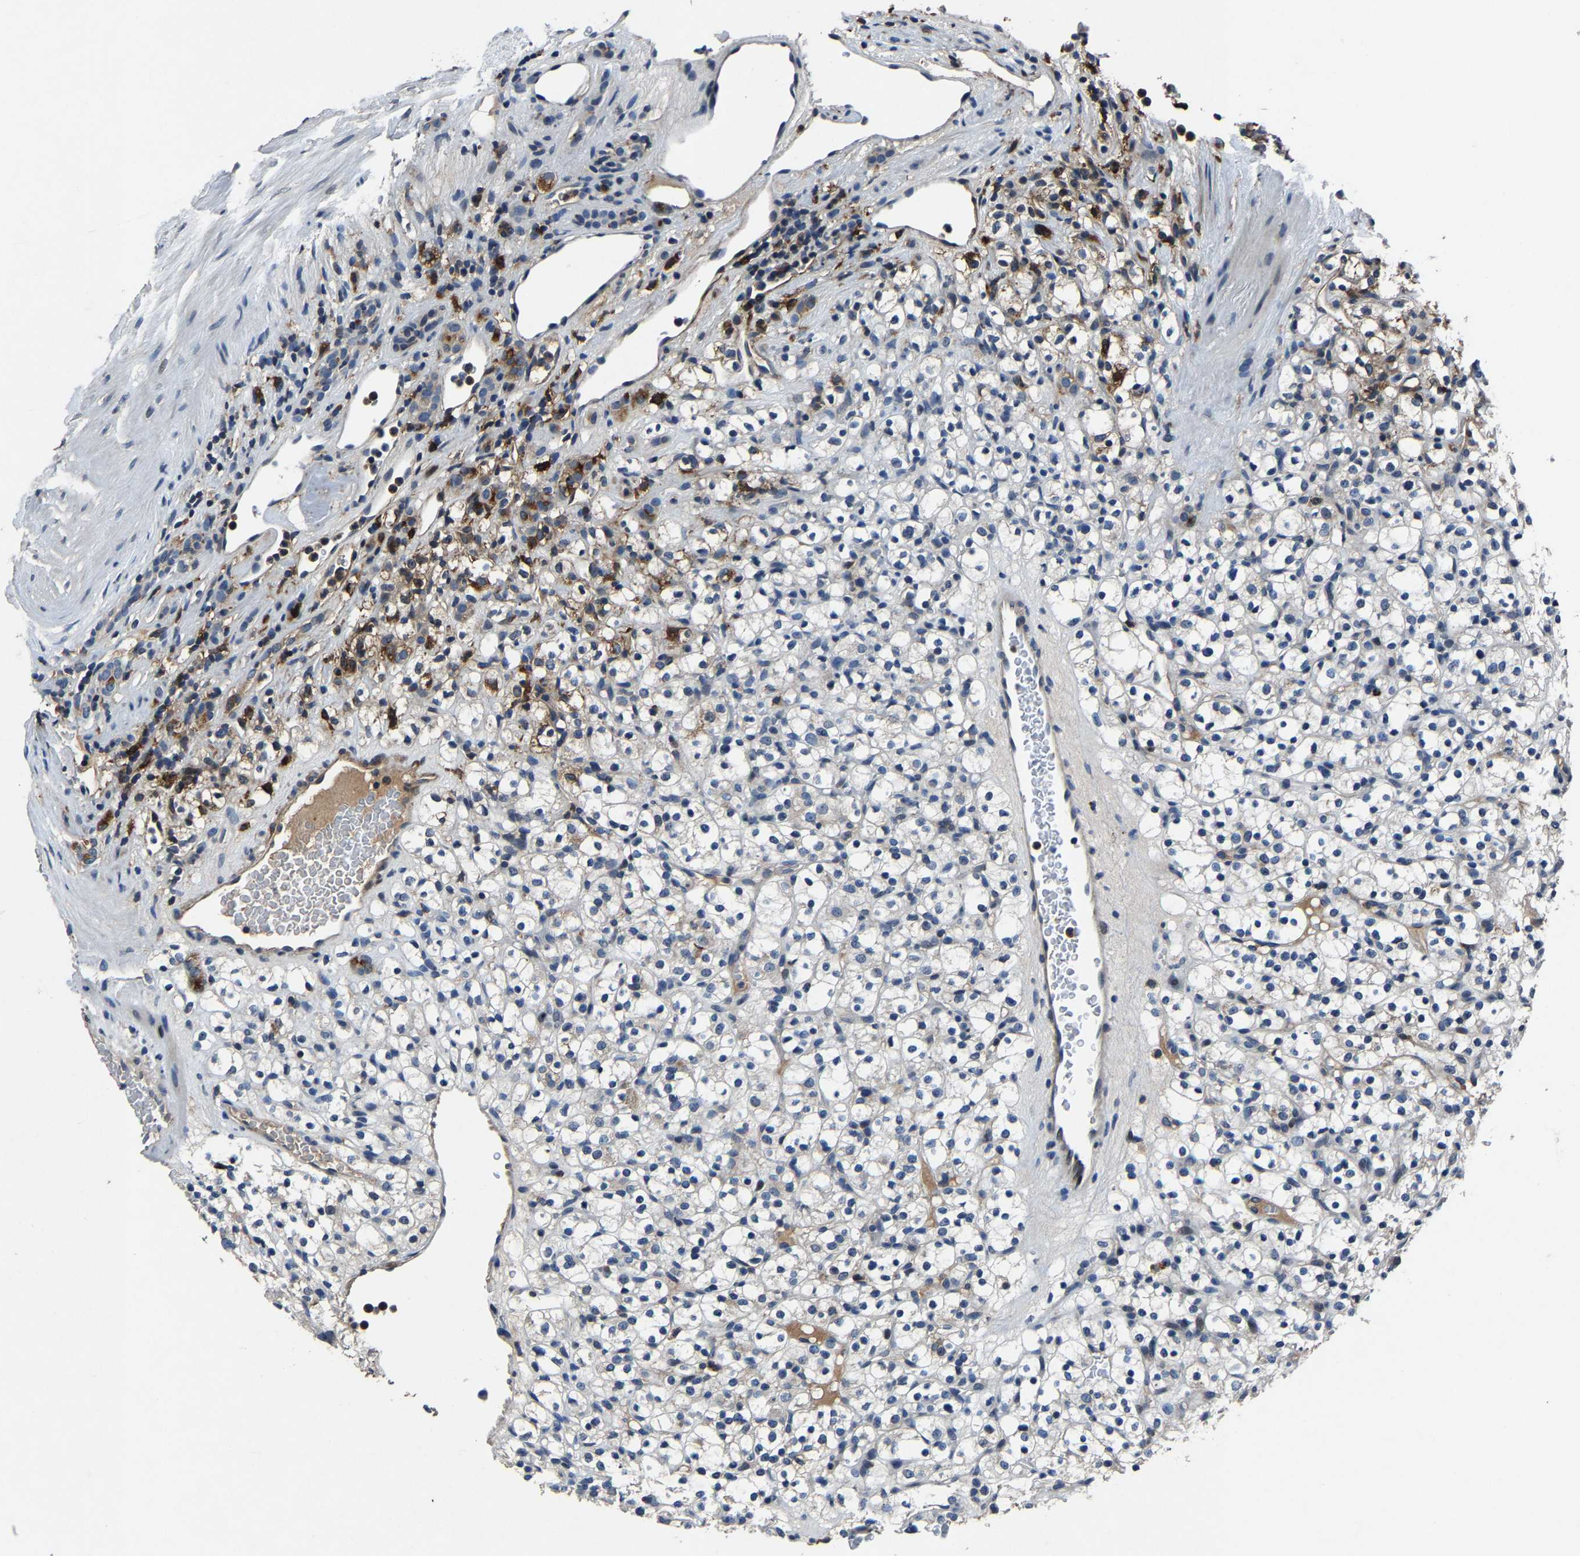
{"staining": {"intensity": "moderate", "quantity": "<25%", "location": "cytoplasmic/membranous"}, "tissue": "renal cancer", "cell_type": "Tumor cells", "image_type": "cancer", "snomed": [{"axis": "morphology", "description": "Normal tissue, NOS"}, {"axis": "morphology", "description": "Adenocarcinoma, NOS"}, {"axis": "topography", "description": "Kidney"}], "caption": "Brown immunohistochemical staining in renal cancer displays moderate cytoplasmic/membranous positivity in approximately <25% of tumor cells. Ihc stains the protein of interest in brown and the nuclei are stained blue.", "gene": "PCNX2", "patient": {"sex": "female", "age": 72}}